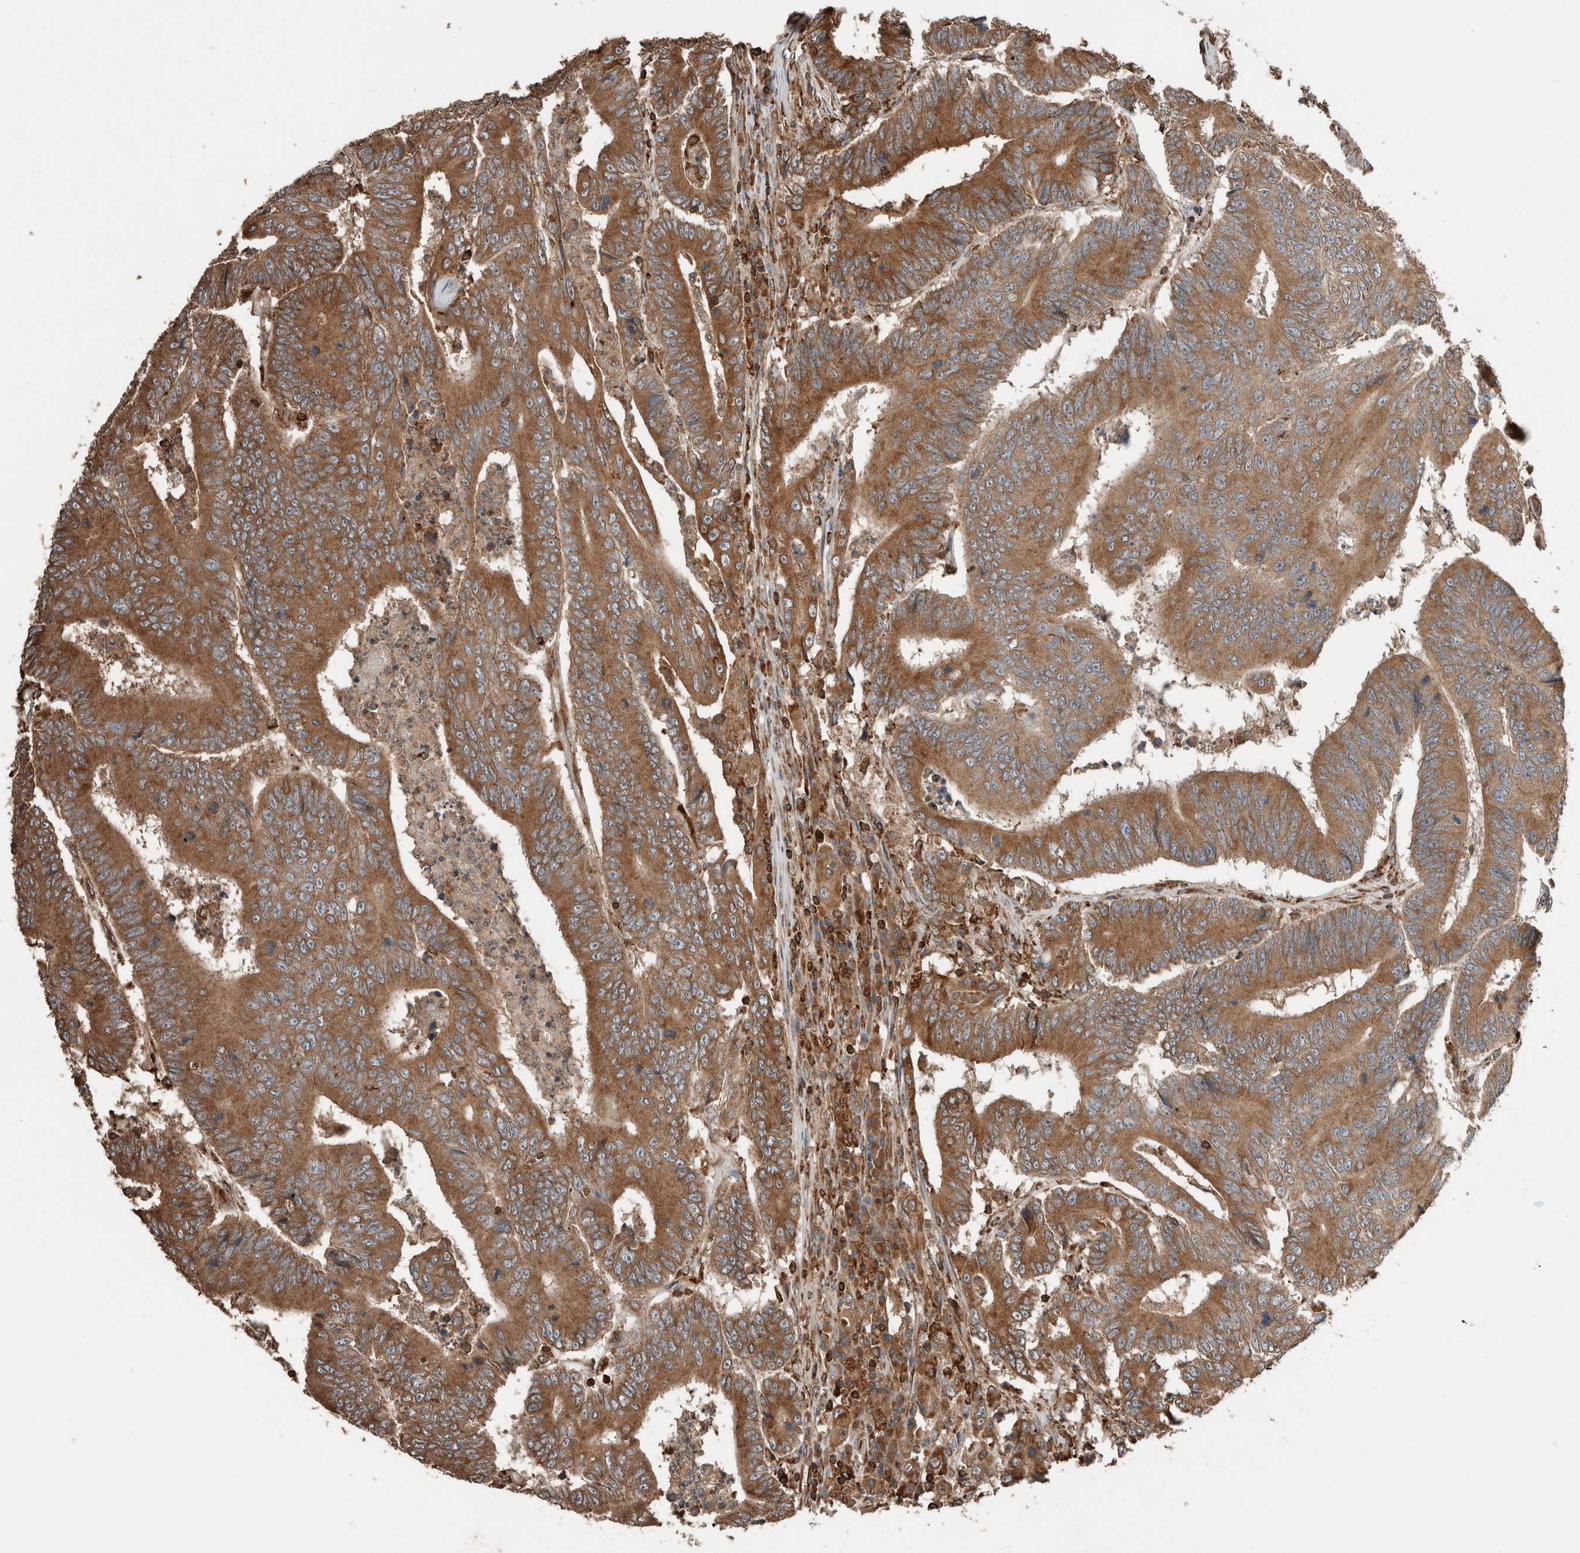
{"staining": {"intensity": "moderate", "quantity": ">75%", "location": "cytoplasmic/membranous"}, "tissue": "colorectal cancer", "cell_type": "Tumor cells", "image_type": "cancer", "snomed": [{"axis": "morphology", "description": "Adenocarcinoma, NOS"}, {"axis": "topography", "description": "Colon"}], "caption": "Moderate cytoplasmic/membranous staining for a protein is present in about >75% of tumor cells of colorectal cancer using IHC.", "gene": "ERAP2", "patient": {"sex": "male", "age": 83}}